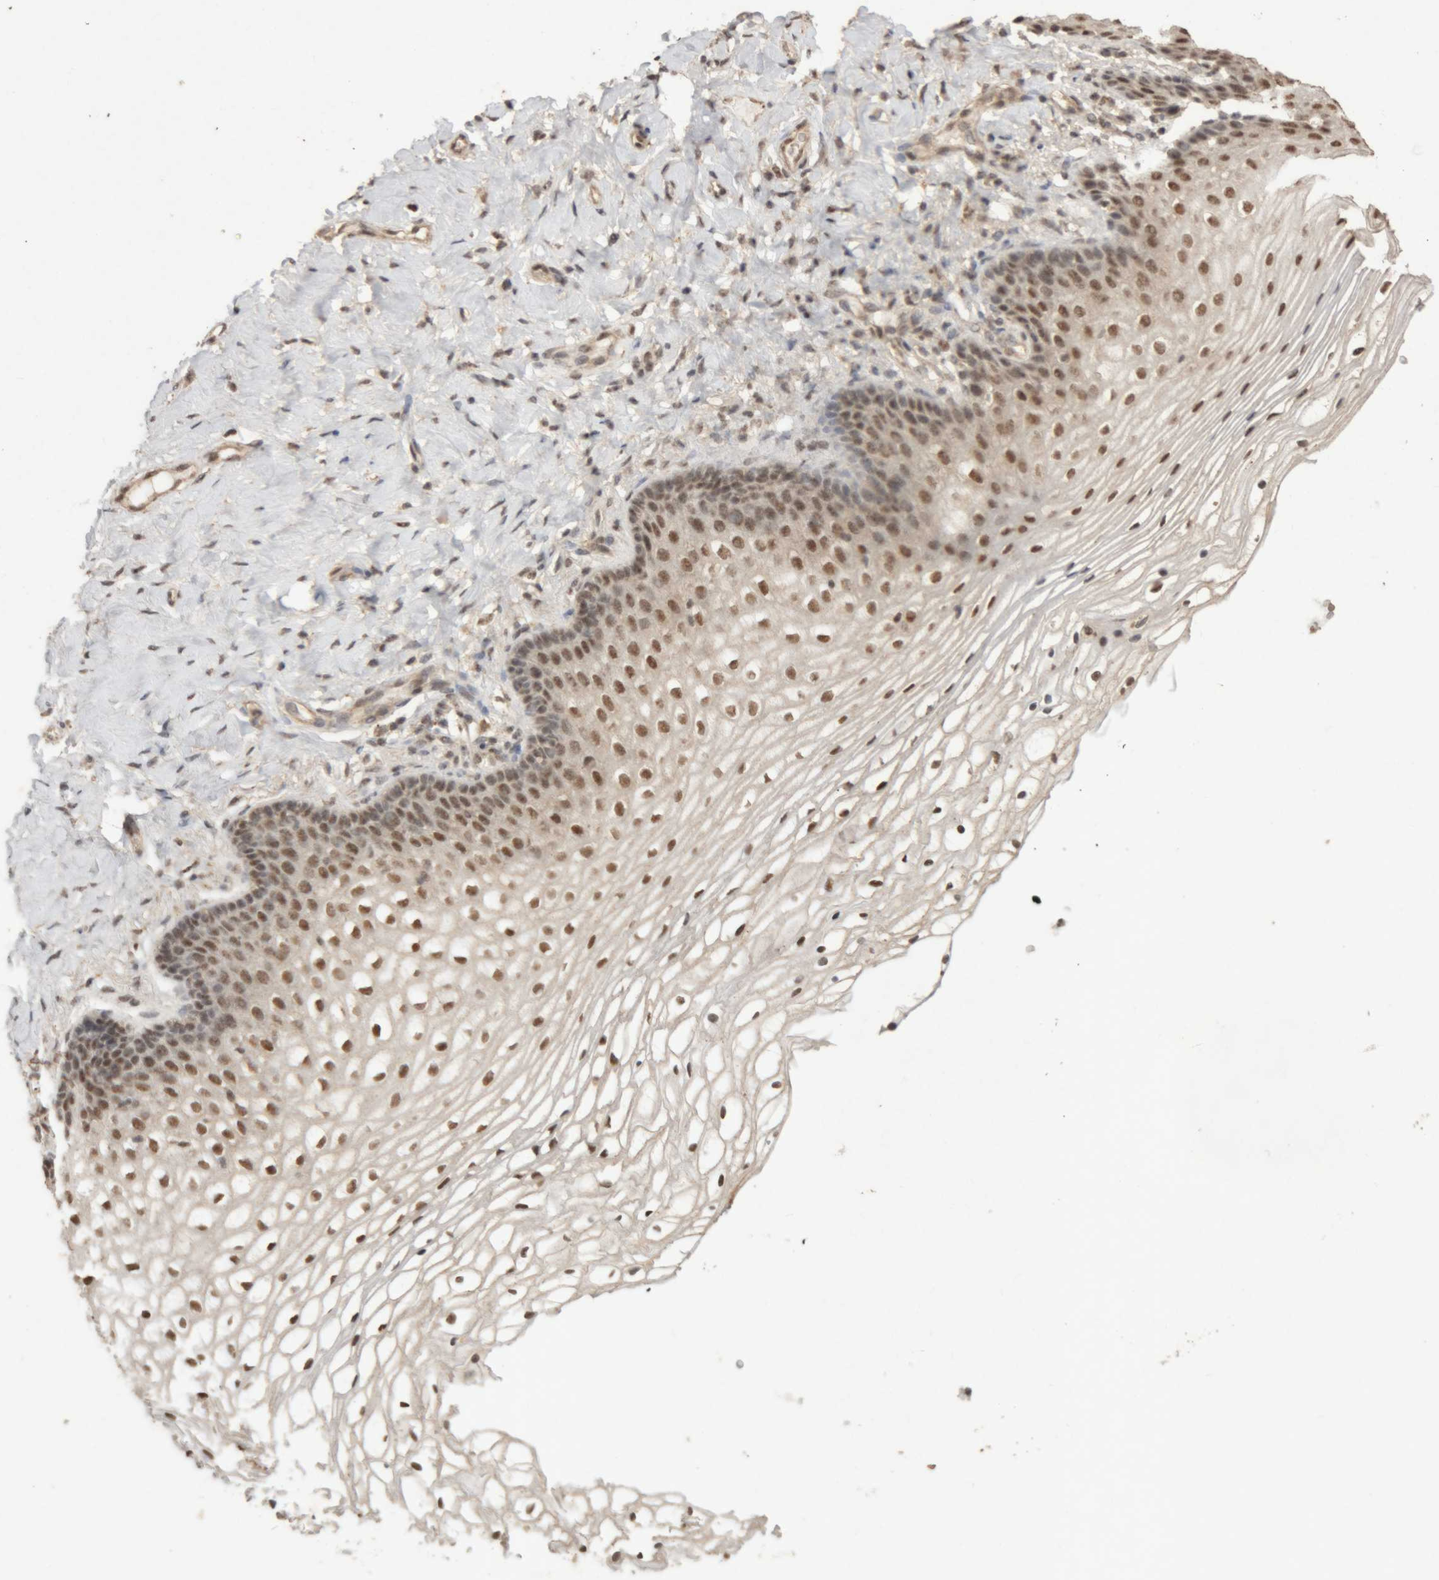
{"staining": {"intensity": "moderate", "quantity": ">75%", "location": "nuclear"}, "tissue": "vagina", "cell_type": "Squamous epithelial cells", "image_type": "normal", "snomed": [{"axis": "morphology", "description": "Normal tissue, NOS"}, {"axis": "topography", "description": "Vagina"}], "caption": "Immunohistochemistry (DAB (3,3'-diaminobenzidine)) staining of unremarkable vagina displays moderate nuclear protein expression in approximately >75% of squamous epithelial cells.", "gene": "KEAP1", "patient": {"sex": "female", "age": 60}}